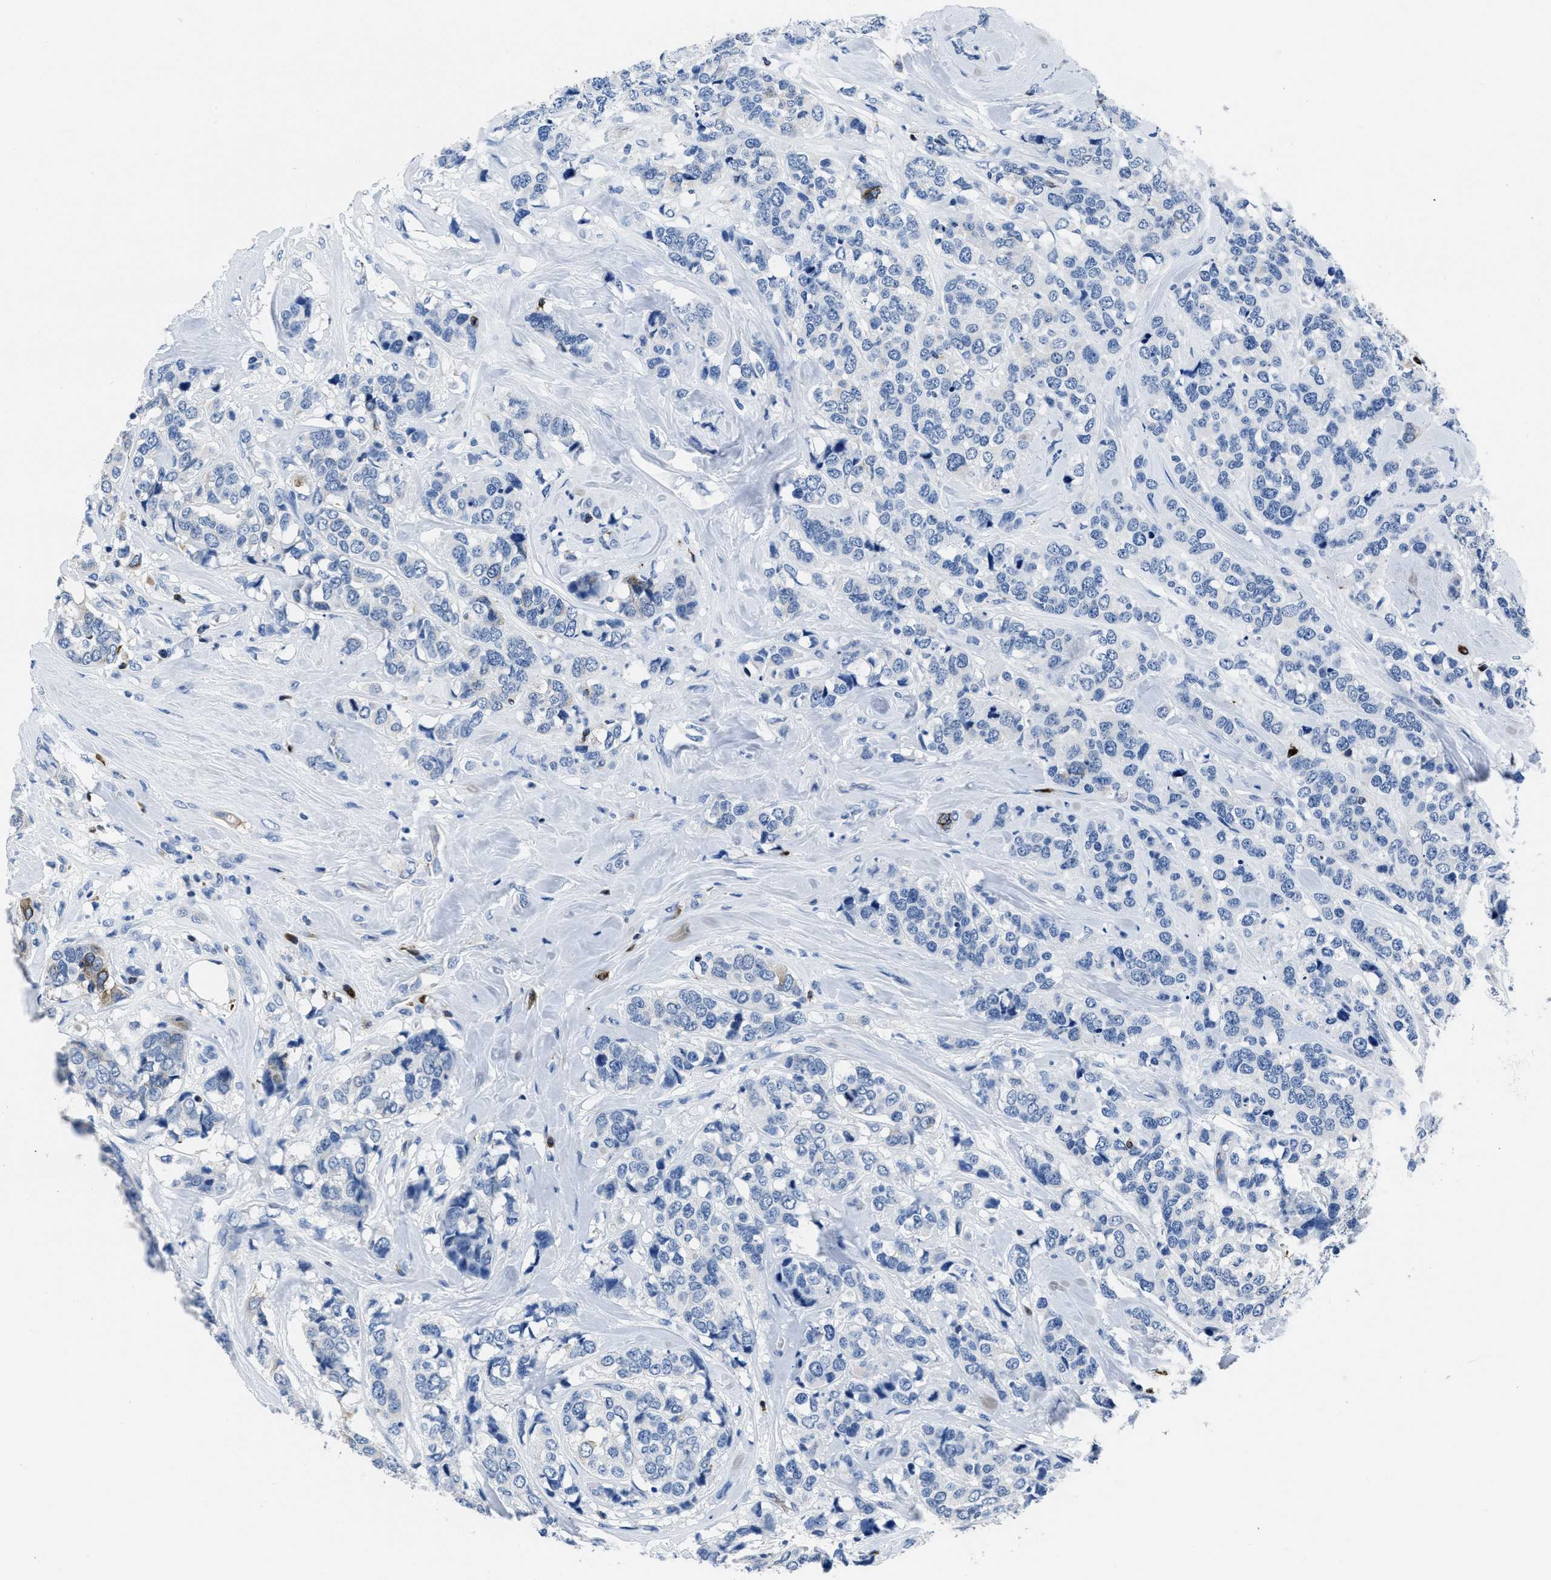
{"staining": {"intensity": "negative", "quantity": "none", "location": "none"}, "tissue": "breast cancer", "cell_type": "Tumor cells", "image_type": "cancer", "snomed": [{"axis": "morphology", "description": "Lobular carcinoma"}, {"axis": "topography", "description": "Breast"}], "caption": "IHC photomicrograph of breast lobular carcinoma stained for a protein (brown), which reveals no positivity in tumor cells. The staining is performed using DAB (3,3'-diaminobenzidine) brown chromogen with nuclei counter-stained in using hematoxylin.", "gene": "ITGA3", "patient": {"sex": "female", "age": 59}}